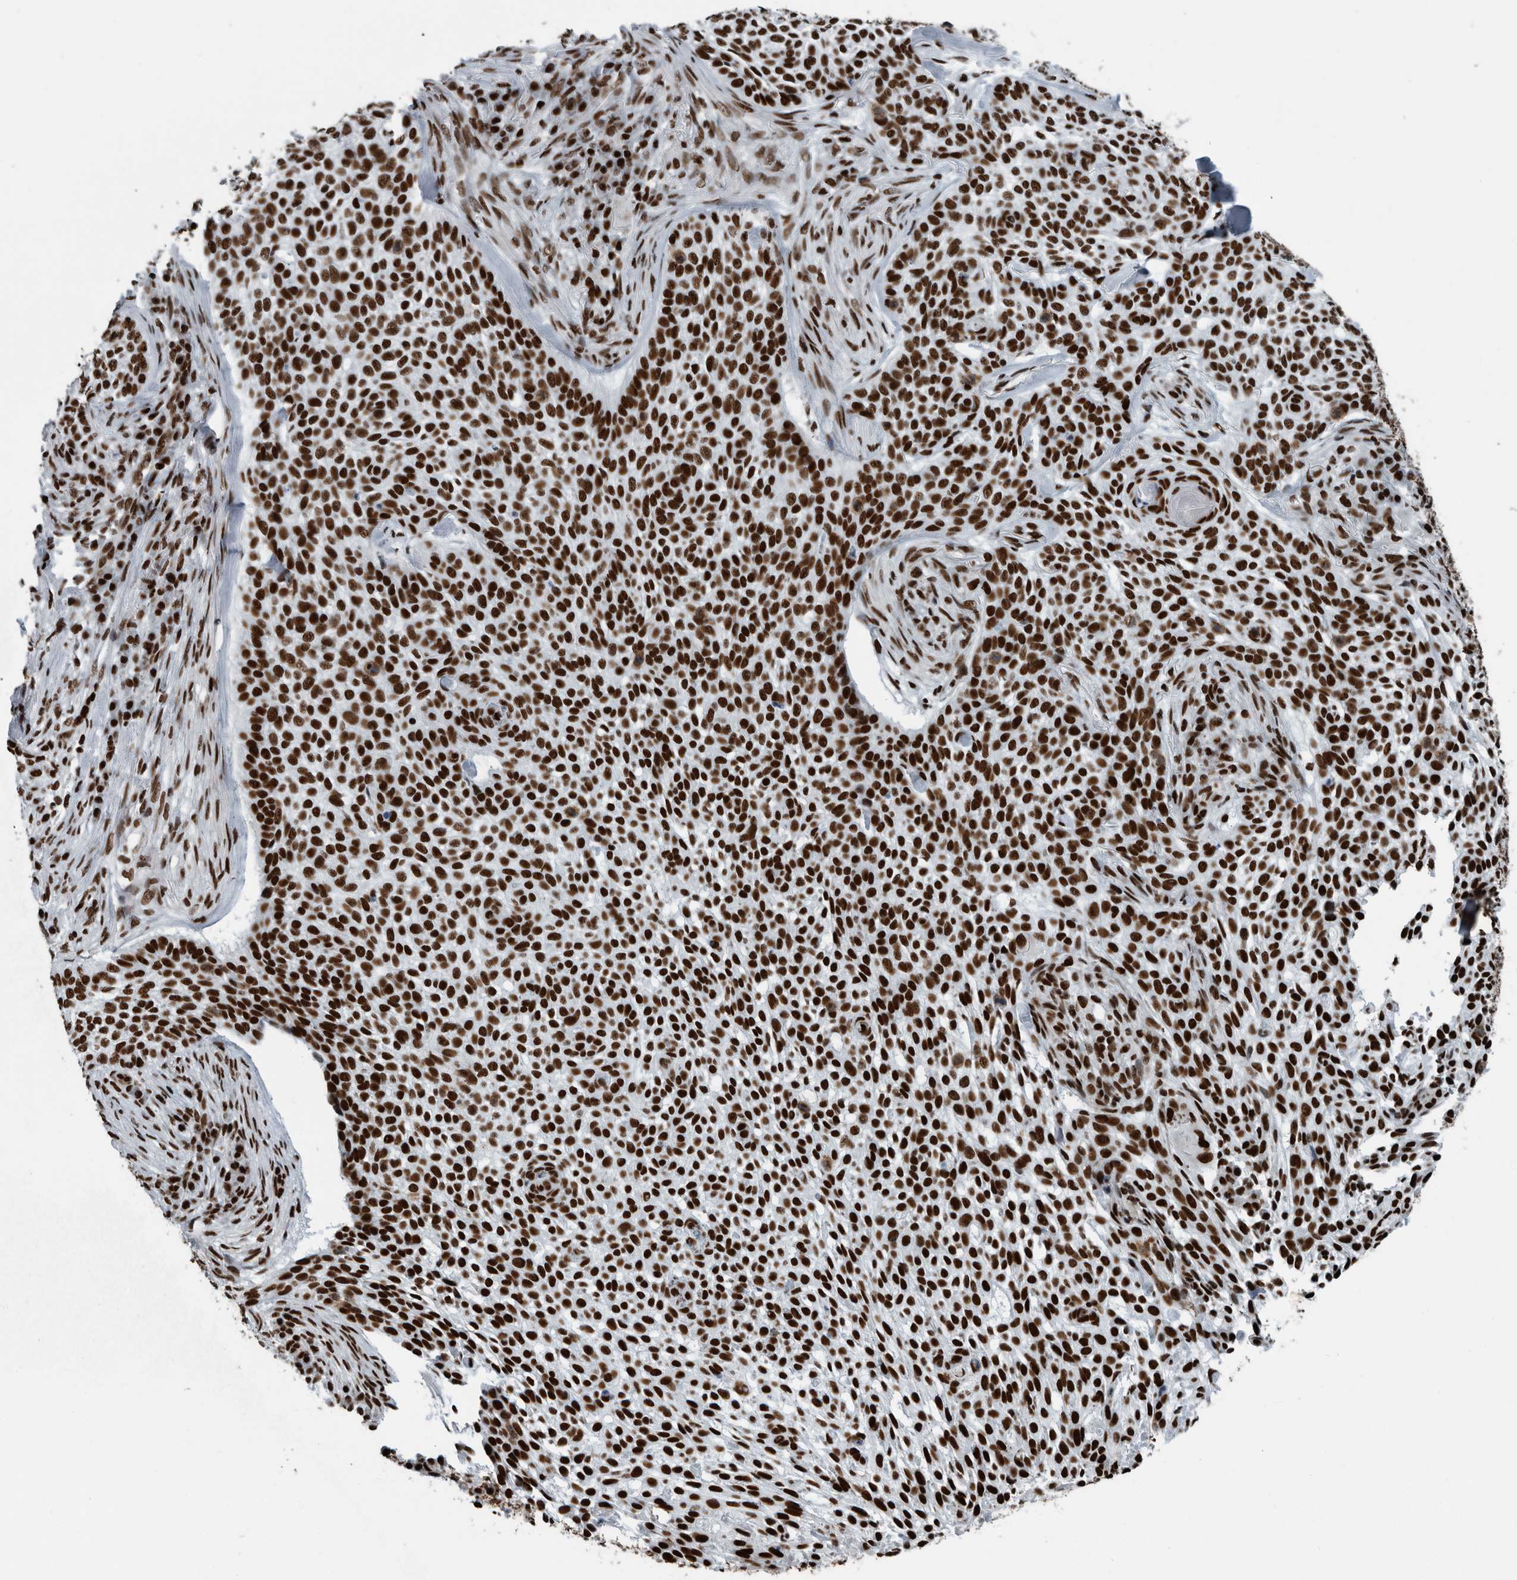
{"staining": {"intensity": "strong", "quantity": ">75%", "location": "nuclear"}, "tissue": "skin cancer", "cell_type": "Tumor cells", "image_type": "cancer", "snomed": [{"axis": "morphology", "description": "Basal cell carcinoma"}, {"axis": "topography", "description": "Skin"}], "caption": "The micrograph exhibits immunohistochemical staining of skin cancer. There is strong nuclear positivity is seen in about >75% of tumor cells. (Brightfield microscopy of DAB IHC at high magnification).", "gene": "DNMT3A", "patient": {"sex": "female", "age": 64}}